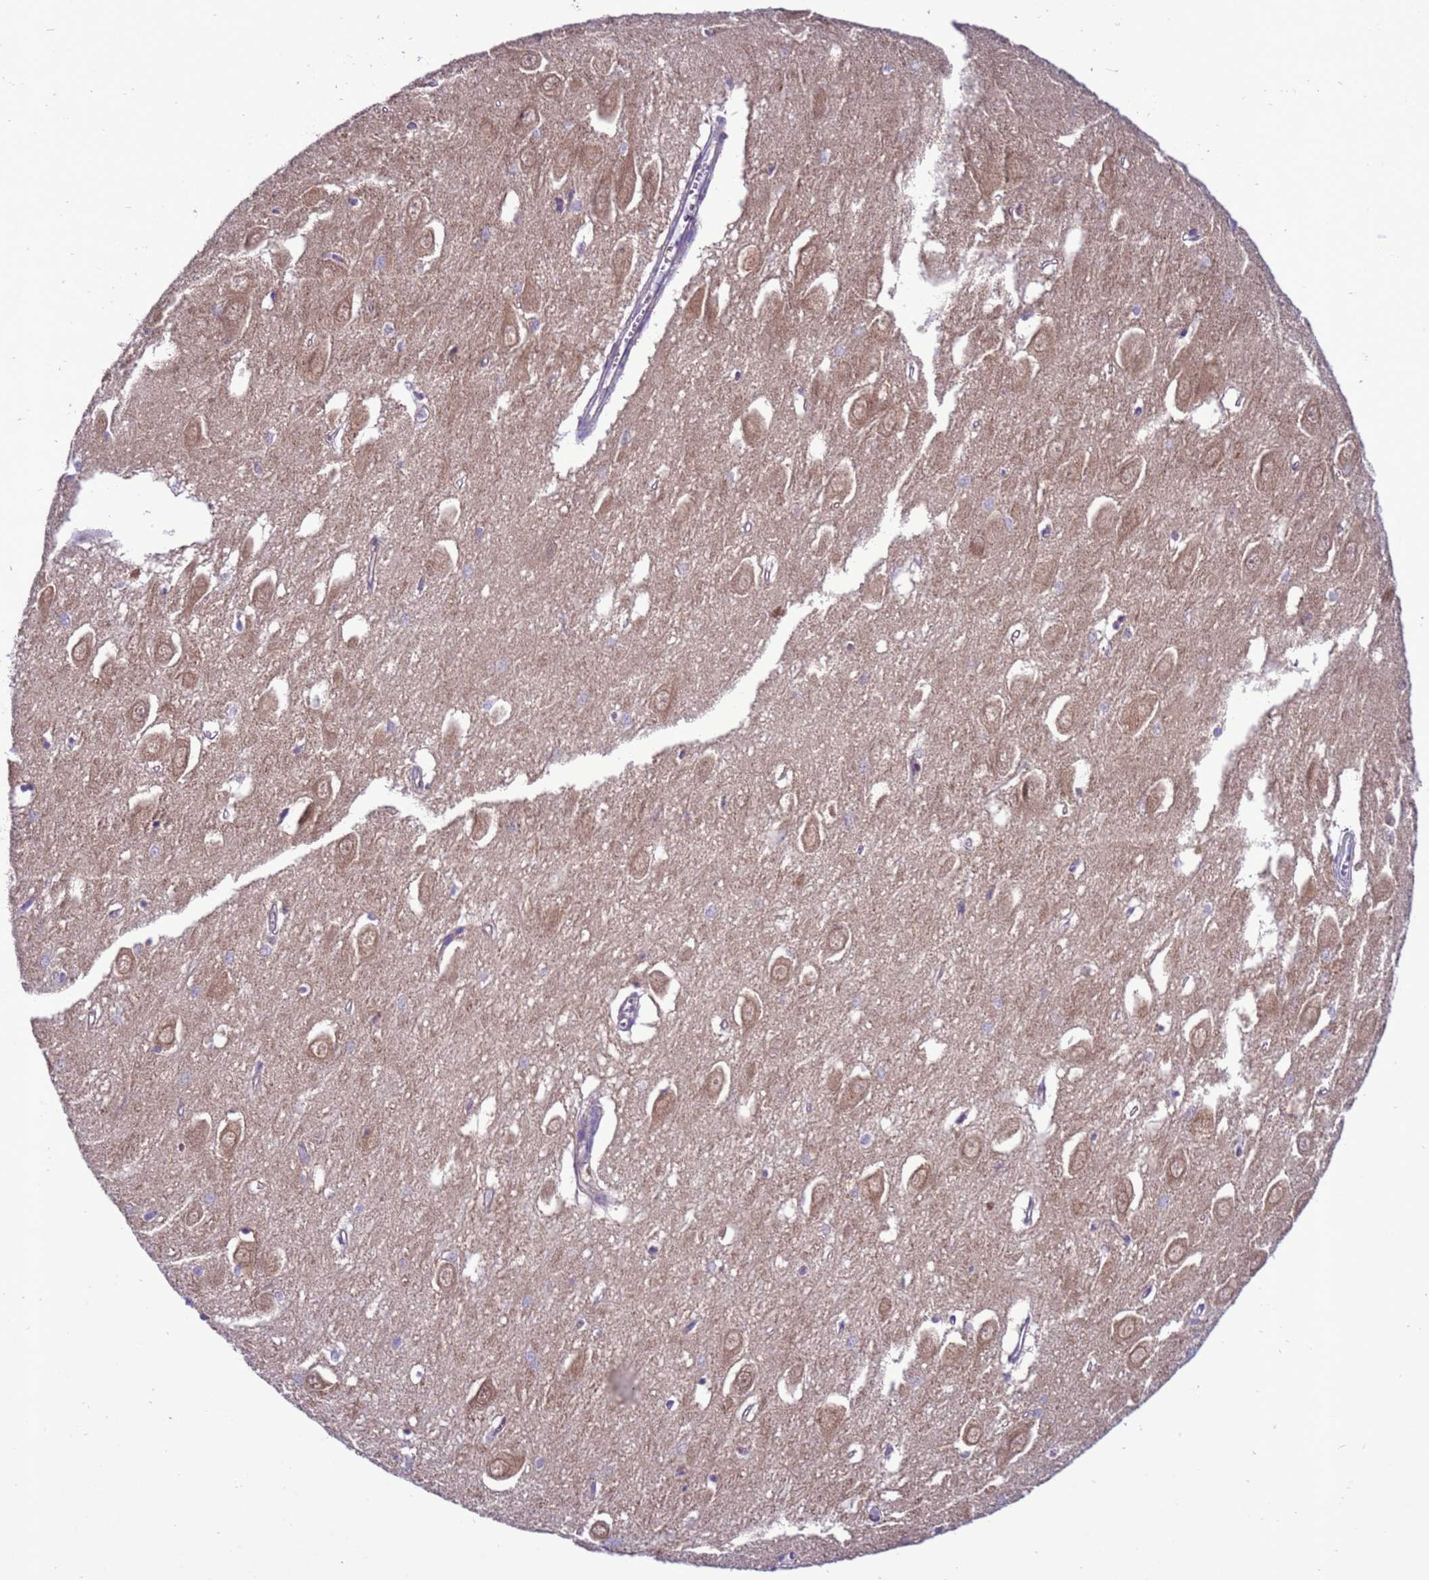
{"staining": {"intensity": "weak", "quantity": "<25%", "location": "cytoplasmic/membranous"}, "tissue": "hippocampus", "cell_type": "Glial cells", "image_type": "normal", "snomed": [{"axis": "morphology", "description": "Normal tissue, NOS"}, {"axis": "topography", "description": "Hippocampus"}], "caption": "Micrograph shows no protein expression in glial cells of unremarkable hippocampus.", "gene": "RASD1", "patient": {"sex": "female", "age": 64}}